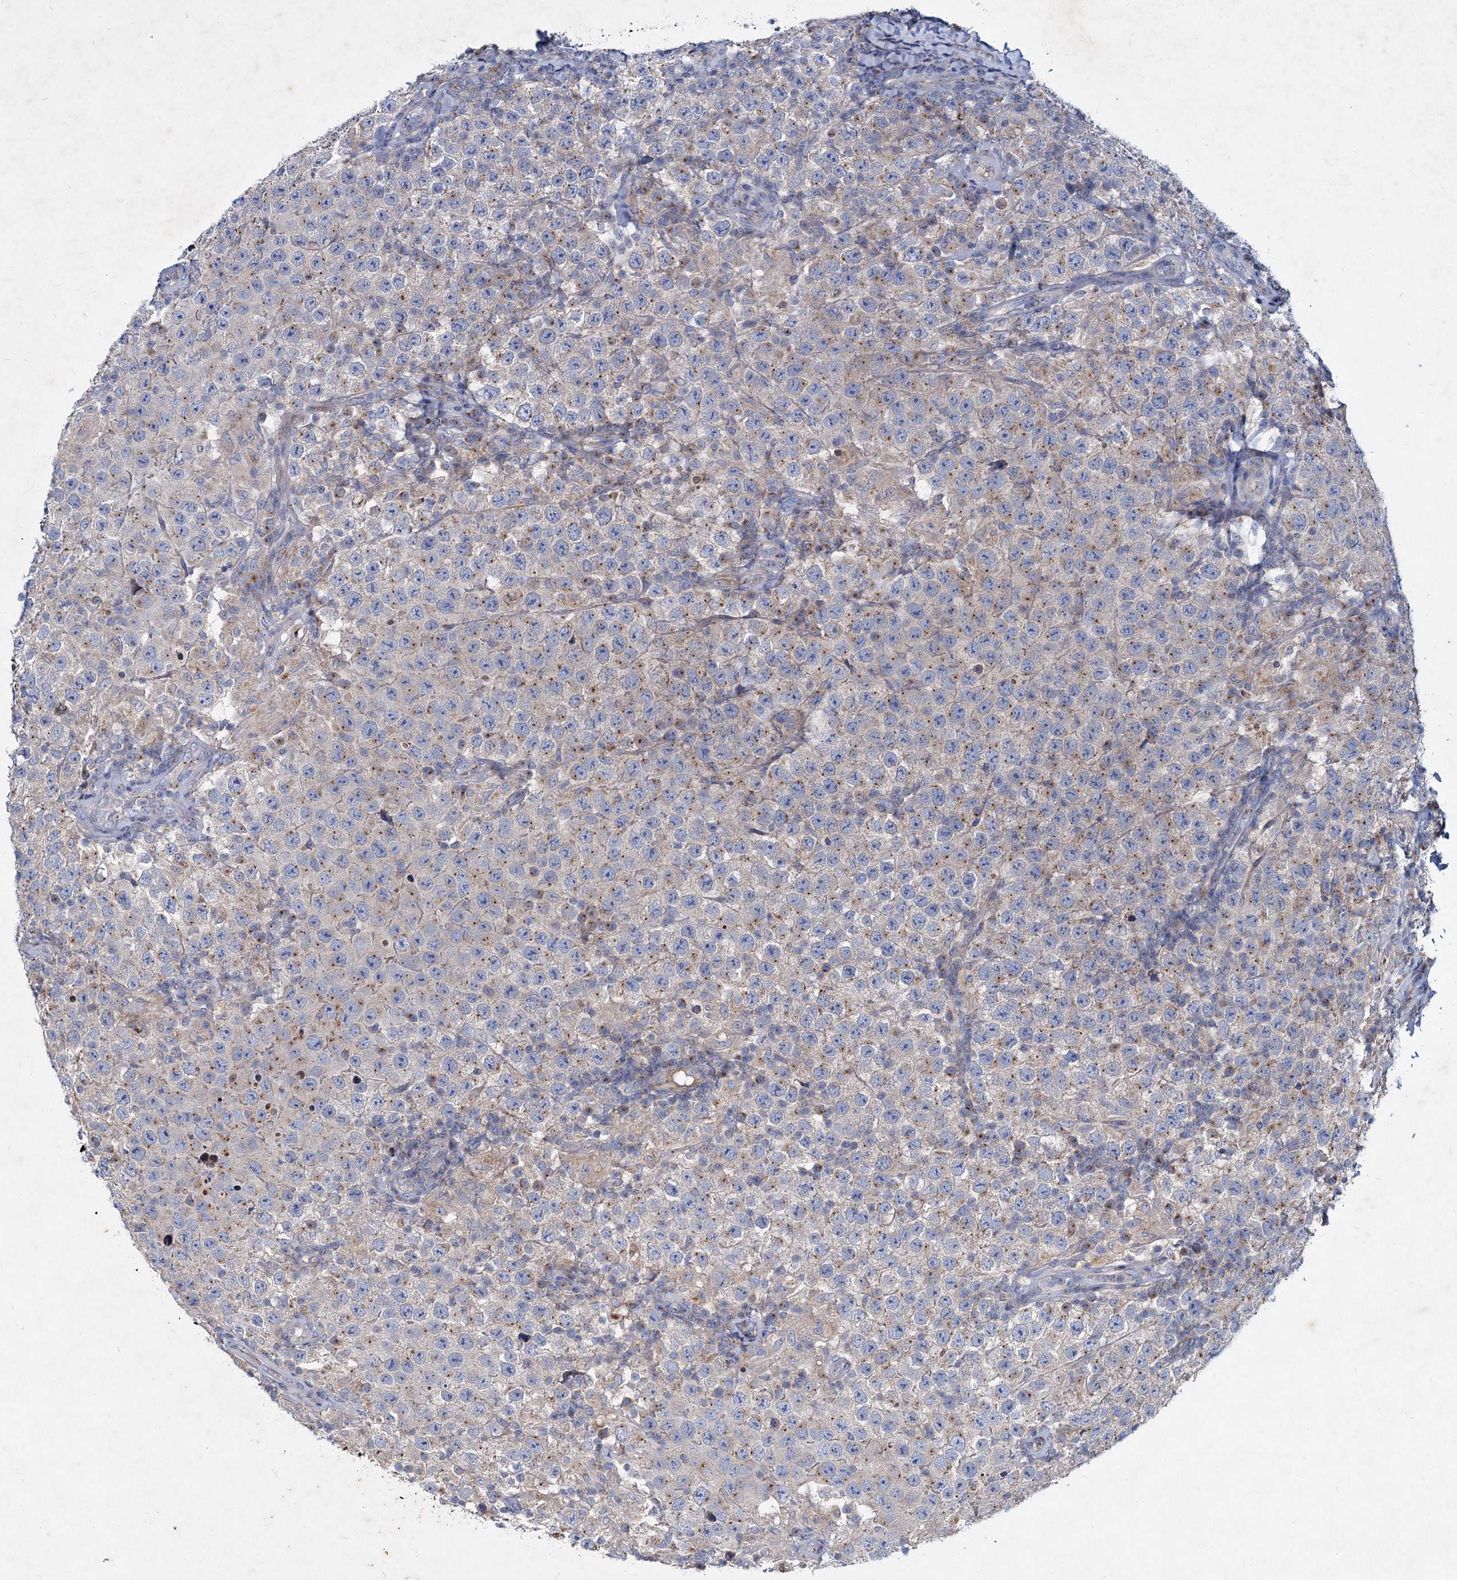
{"staining": {"intensity": "weak", "quantity": "<25%", "location": "cytoplasmic/membranous"}, "tissue": "testis cancer", "cell_type": "Tumor cells", "image_type": "cancer", "snomed": [{"axis": "morphology", "description": "Normal tissue, NOS"}, {"axis": "morphology", "description": "Urothelial carcinoma, High grade"}, {"axis": "morphology", "description": "Seminoma, NOS"}, {"axis": "morphology", "description": "Carcinoma, Embryonal, NOS"}, {"axis": "topography", "description": "Urinary bladder"}, {"axis": "topography", "description": "Testis"}], "caption": "Histopathology image shows no significant protein staining in tumor cells of testis cancer (high-grade urothelial carcinoma).", "gene": "AGBL4", "patient": {"sex": "male", "age": 41}}